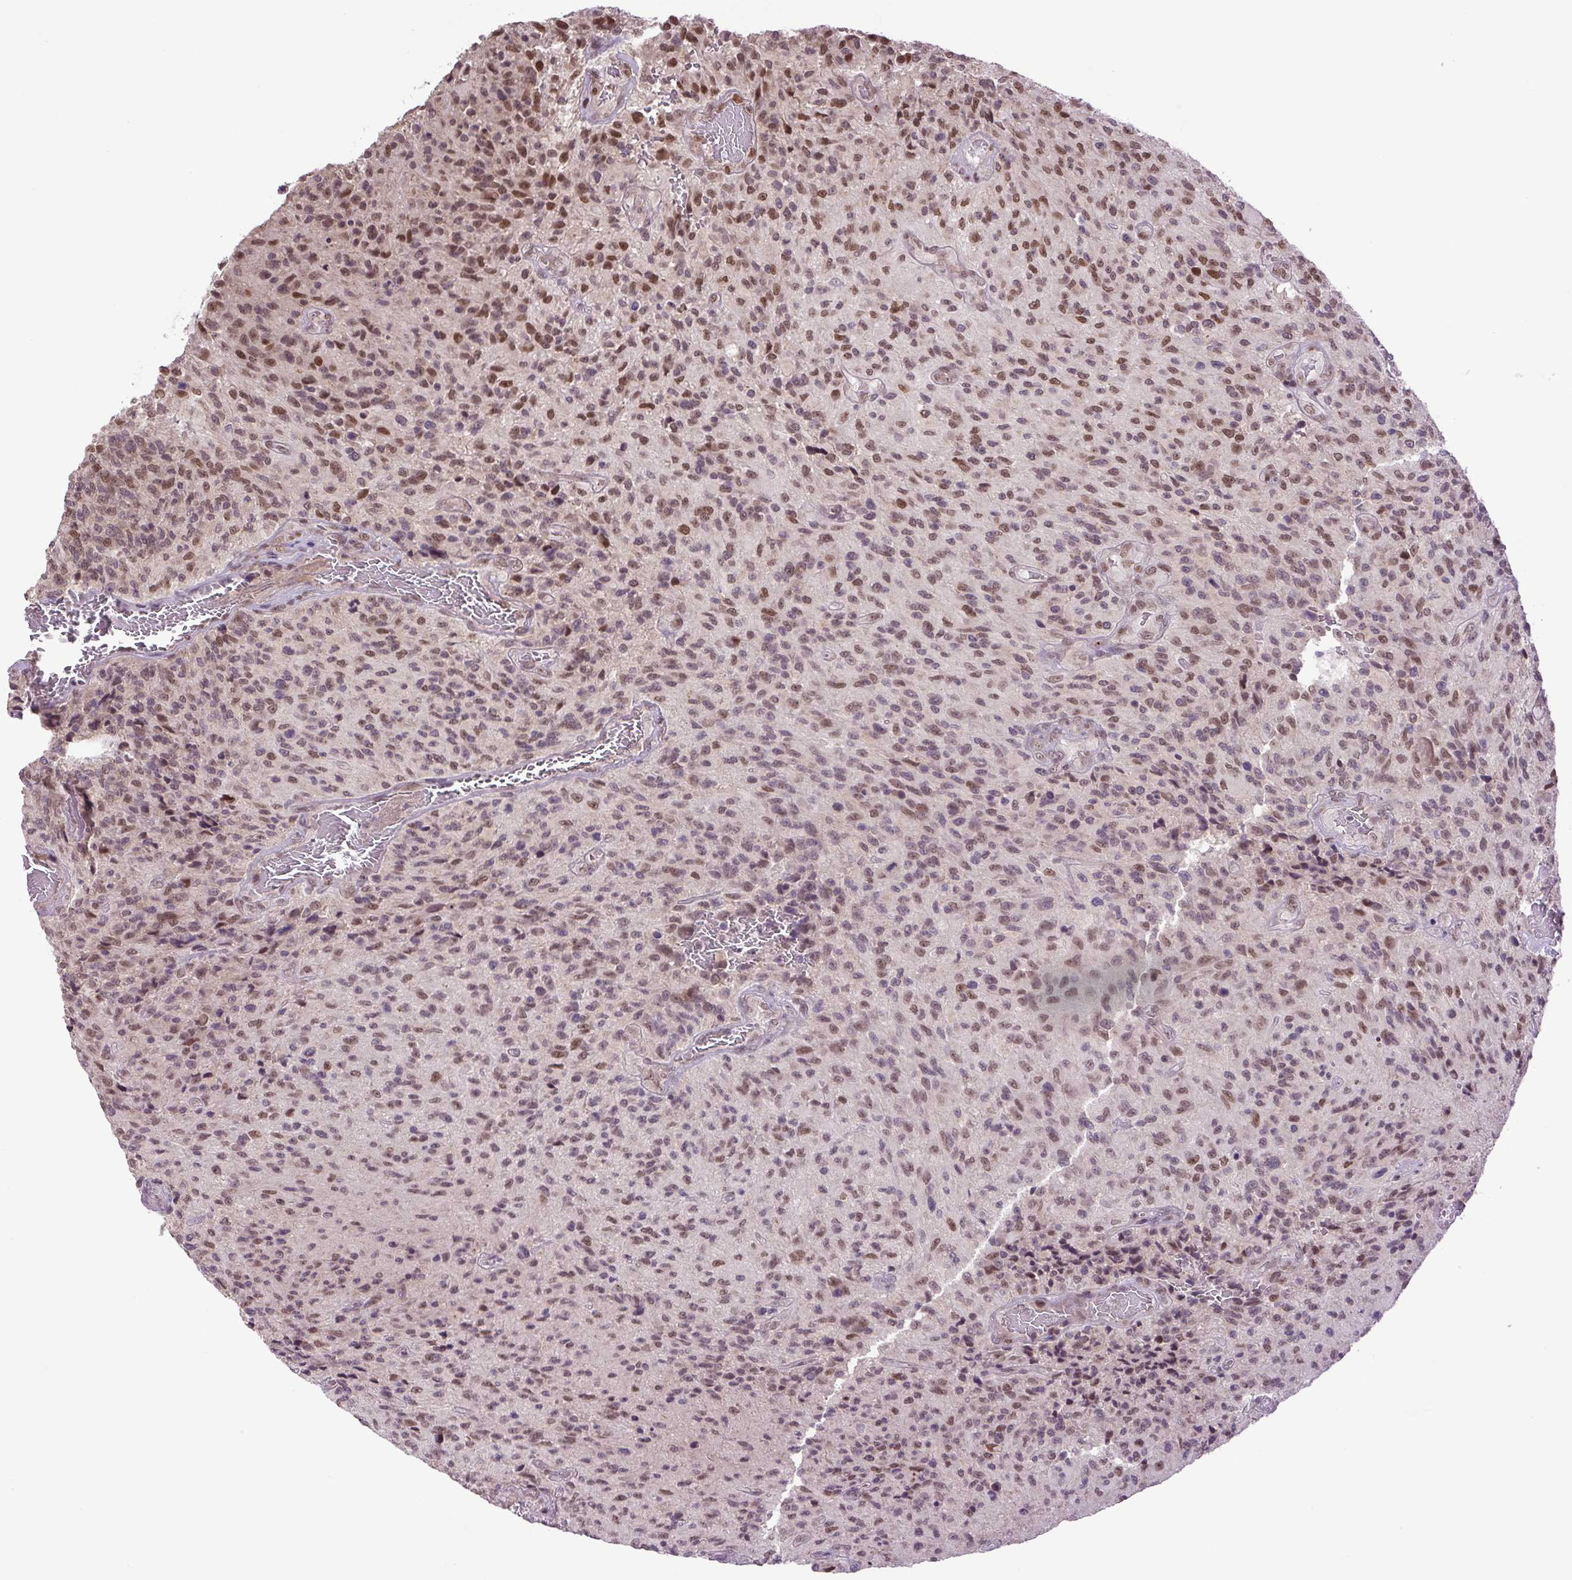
{"staining": {"intensity": "moderate", "quantity": ">75%", "location": "nuclear"}, "tissue": "glioma", "cell_type": "Tumor cells", "image_type": "cancer", "snomed": [{"axis": "morphology", "description": "Normal tissue, NOS"}, {"axis": "morphology", "description": "Glioma, malignant, High grade"}, {"axis": "topography", "description": "Cerebral cortex"}], "caption": "This is a micrograph of immunohistochemistry (IHC) staining of malignant glioma (high-grade), which shows moderate expression in the nuclear of tumor cells.", "gene": "KPNA1", "patient": {"sex": "male", "age": 56}}